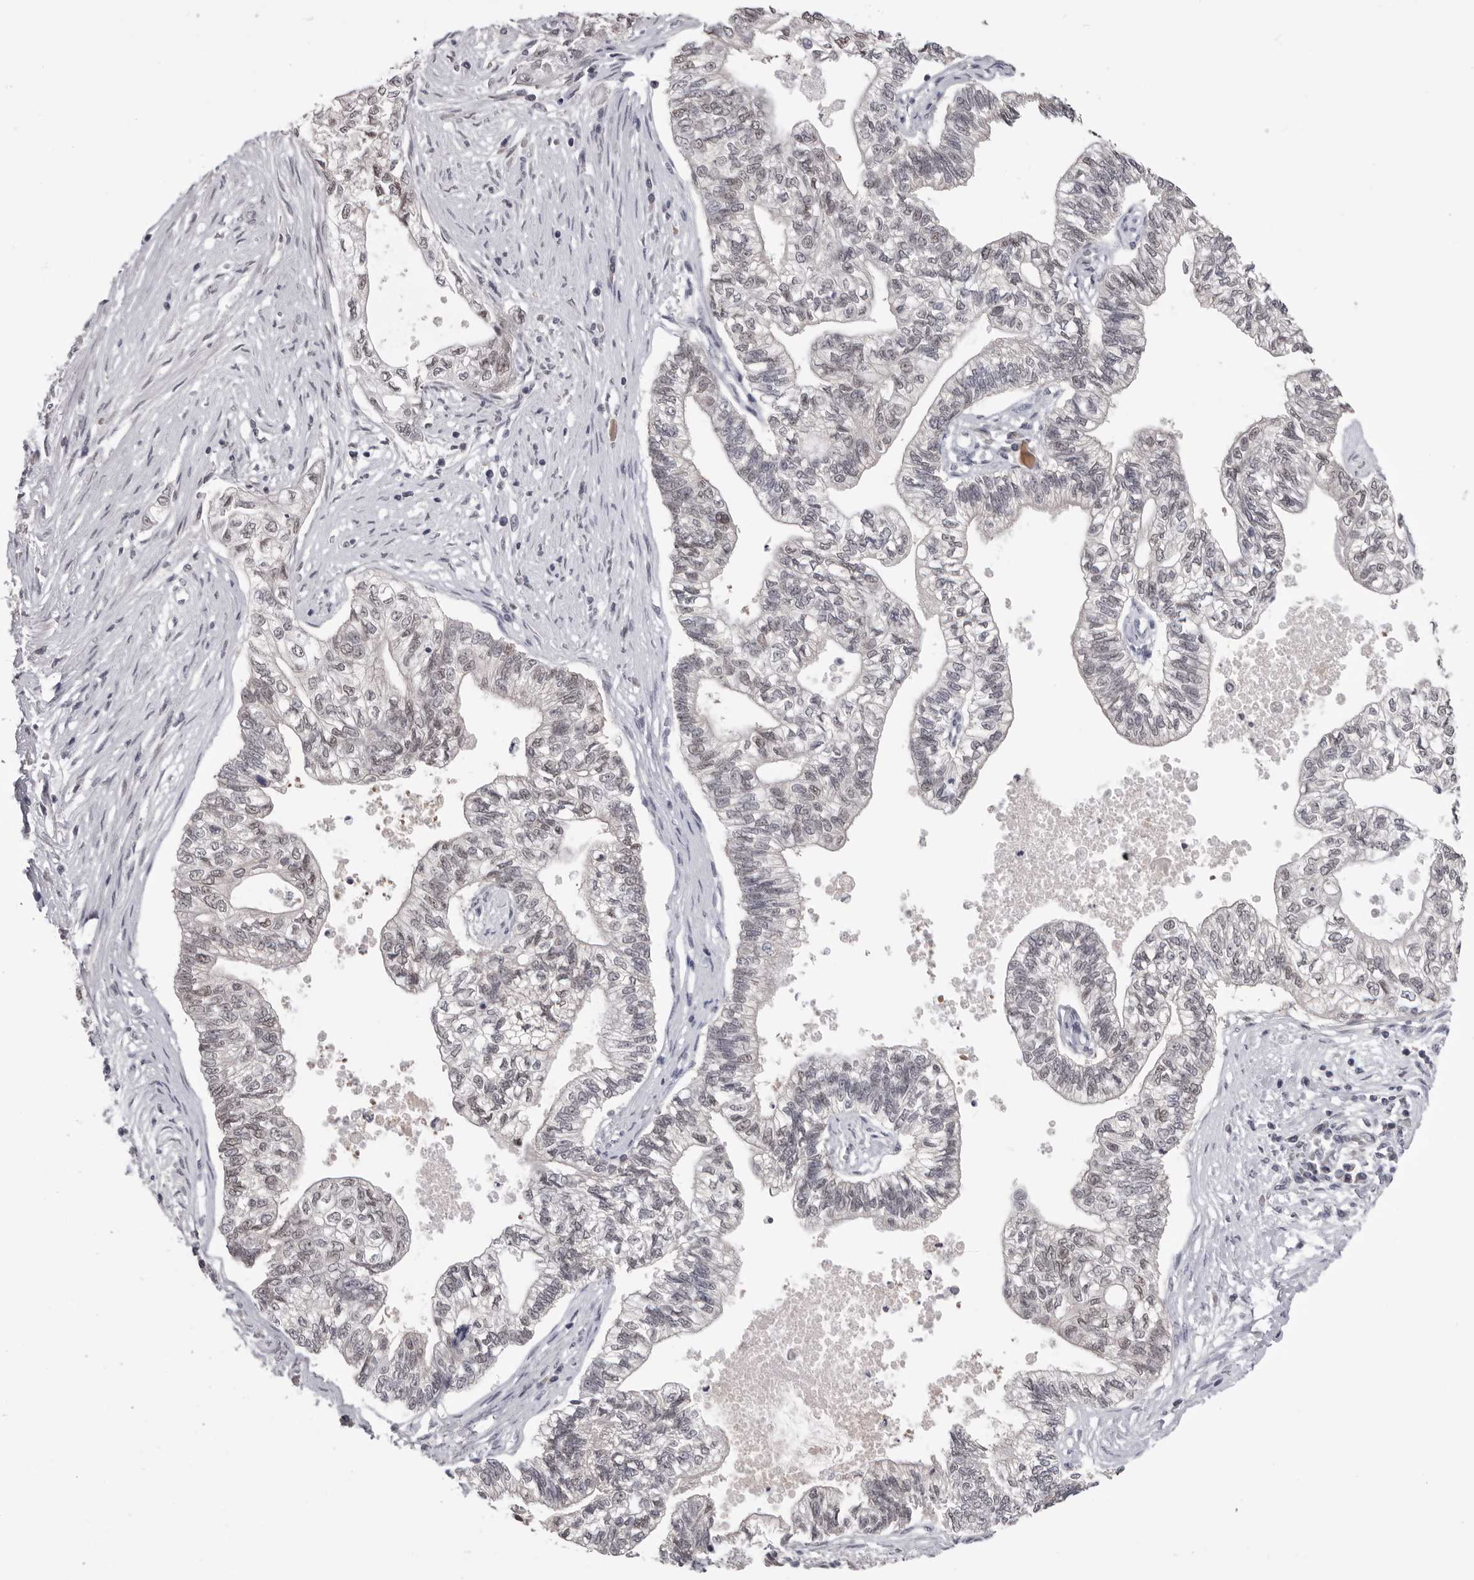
{"staining": {"intensity": "weak", "quantity": "25%-75%", "location": "nuclear"}, "tissue": "pancreatic cancer", "cell_type": "Tumor cells", "image_type": "cancer", "snomed": [{"axis": "morphology", "description": "Adenocarcinoma, NOS"}, {"axis": "topography", "description": "Pancreas"}], "caption": "Pancreatic adenocarcinoma stained with a brown dye exhibits weak nuclear positive expression in approximately 25%-75% of tumor cells.", "gene": "DLG2", "patient": {"sex": "male", "age": 72}}